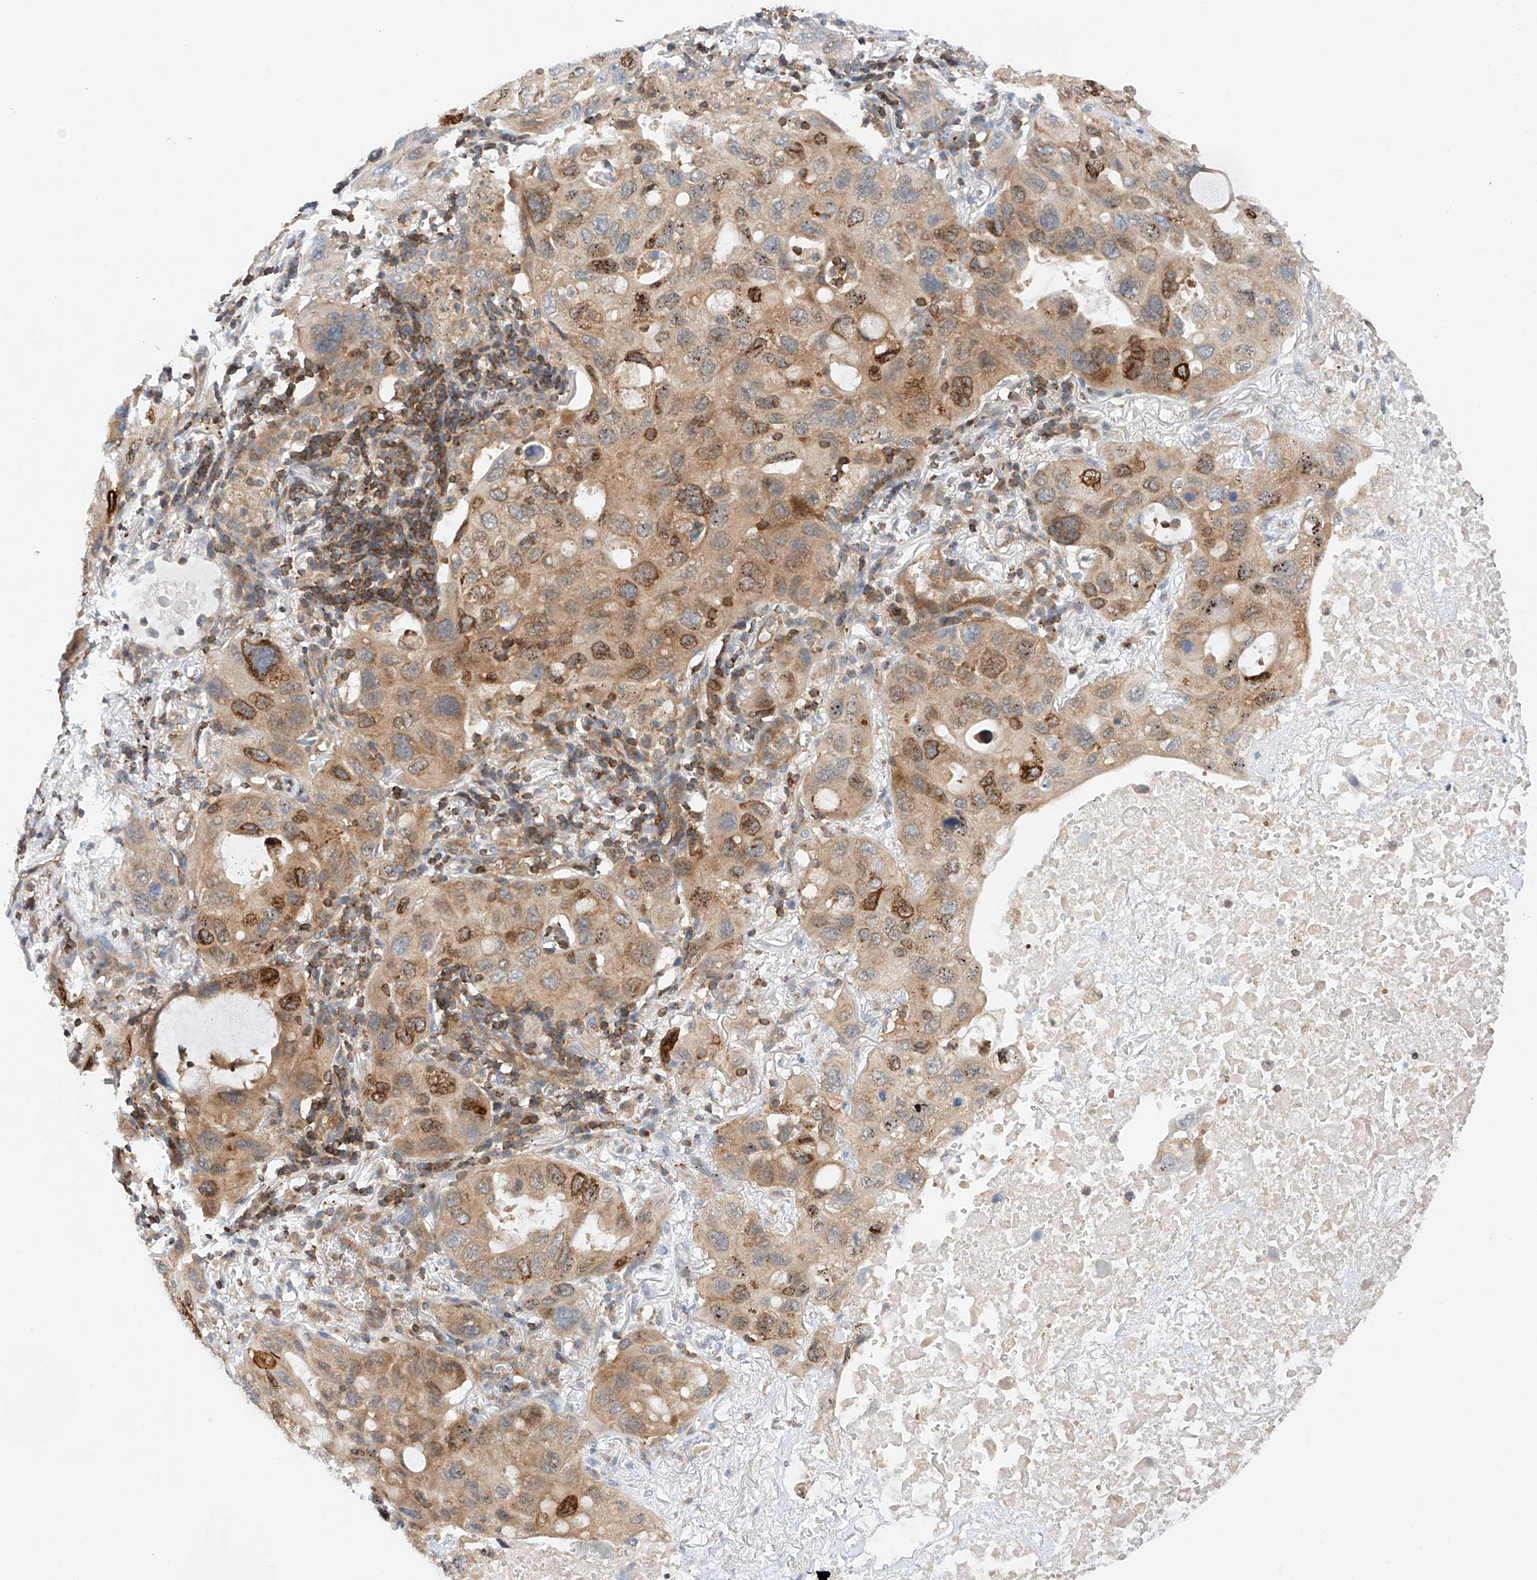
{"staining": {"intensity": "moderate", "quantity": ">75%", "location": "cytoplasmic/membranous"}, "tissue": "lung cancer", "cell_type": "Tumor cells", "image_type": "cancer", "snomed": [{"axis": "morphology", "description": "Squamous cell carcinoma, NOS"}, {"axis": "topography", "description": "Lung"}], "caption": "Immunohistochemistry micrograph of human squamous cell carcinoma (lung) stained for a protein (brown), which displays medium levels of moderate cytoplasmic/membranous positivity in about >75% of tumor cells.", "gene": "MFN2", "patient": {"sex": "female", "age": 73}}